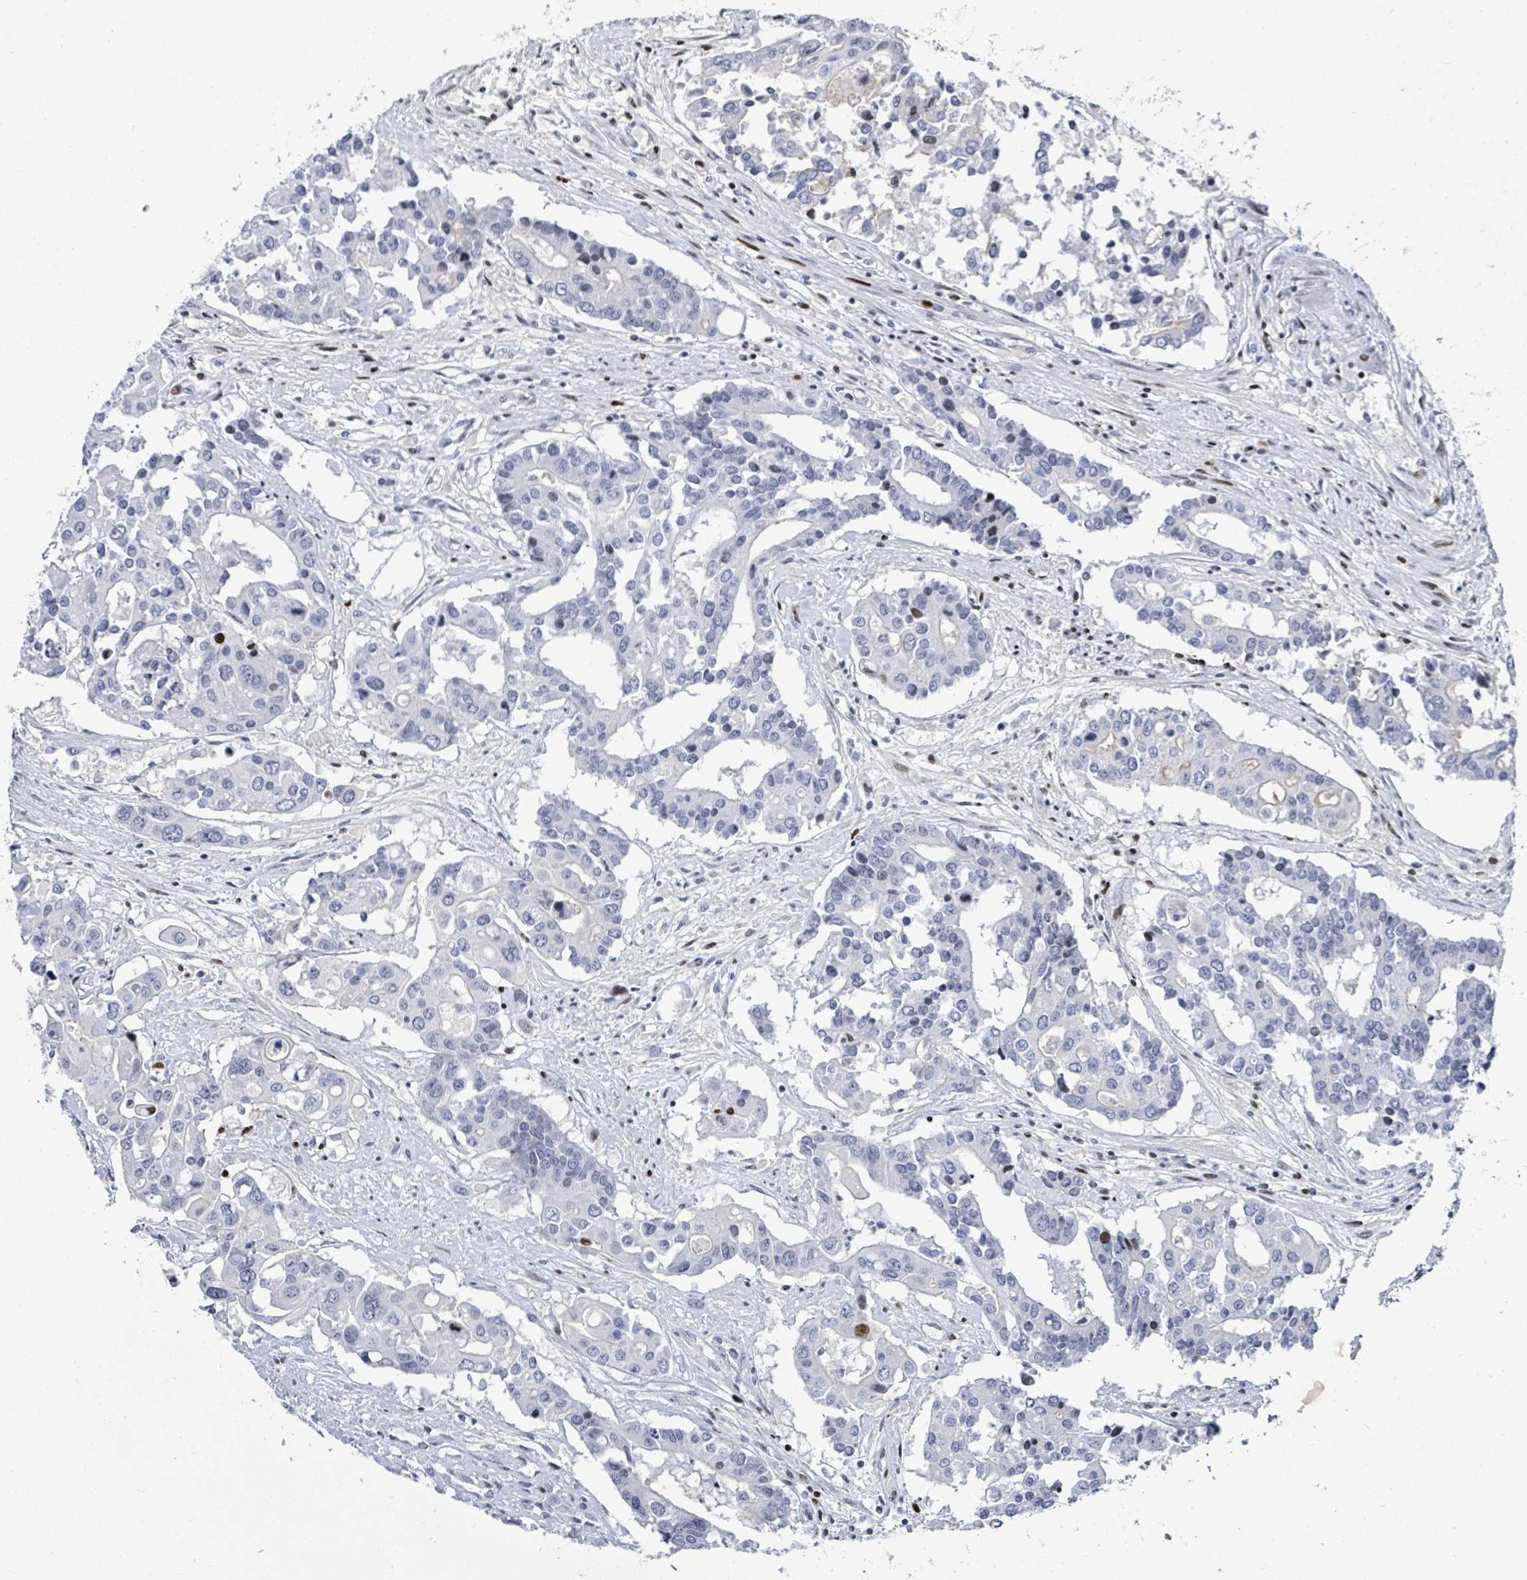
{"staining": {"intensity": "moderate", "quantity": "<25%", "location": "nuclear"}, "tissue": "colorectal cancer", "cell_type": "Tumor cells", "image_type": "cancer", "snomed": [{"axis": "morphology", "description": "Adenocarcinoma, NOS"}, {"axis": "topography", "description": "Colon"}], "caption": "Protein expression analysis of colorectal cancer displays moderate nuclear staining in about <25% of tumor cells.", "gene": "MALL", "patient": {"sex": "male", "age": 77}}